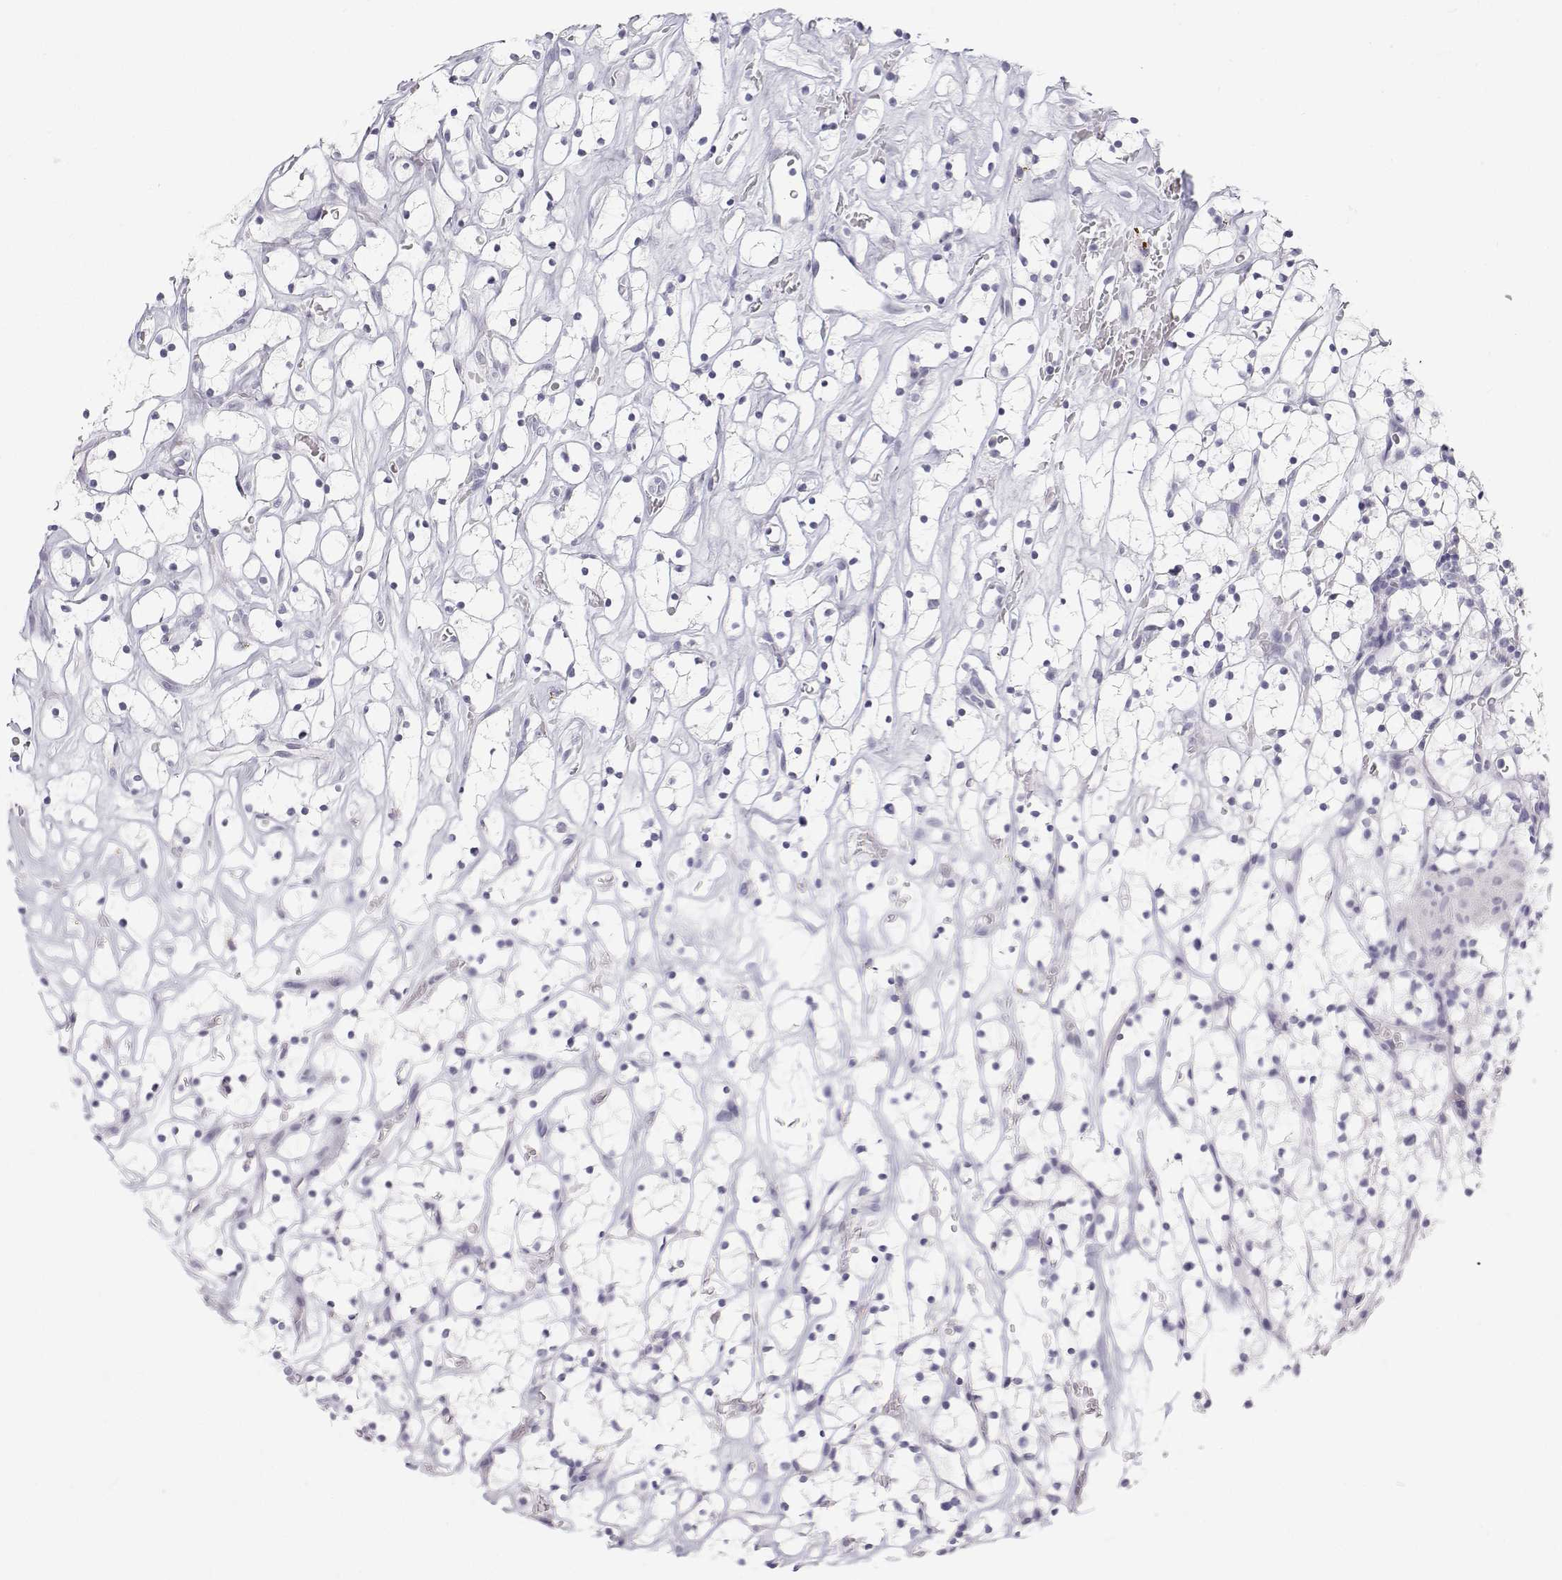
{"staining": {"intensity": "negative", "quantity": "none", "location": "none"}, "tissue": "renal cancer", "cell_type": "Tumor cells", "image_type": "cancer", "snomed": [{"axis": "morphology", "description": "Adenocarcinoma, NOS"}, {"axis": "topography", "description": "Kidney"}], "caption": "Renal adenocarcinoma stained for a protein using immunohistochemistry displays no expression tumor cells.", "gene": "SFTPB", "patient": {"sex": "female", "age": 64}}